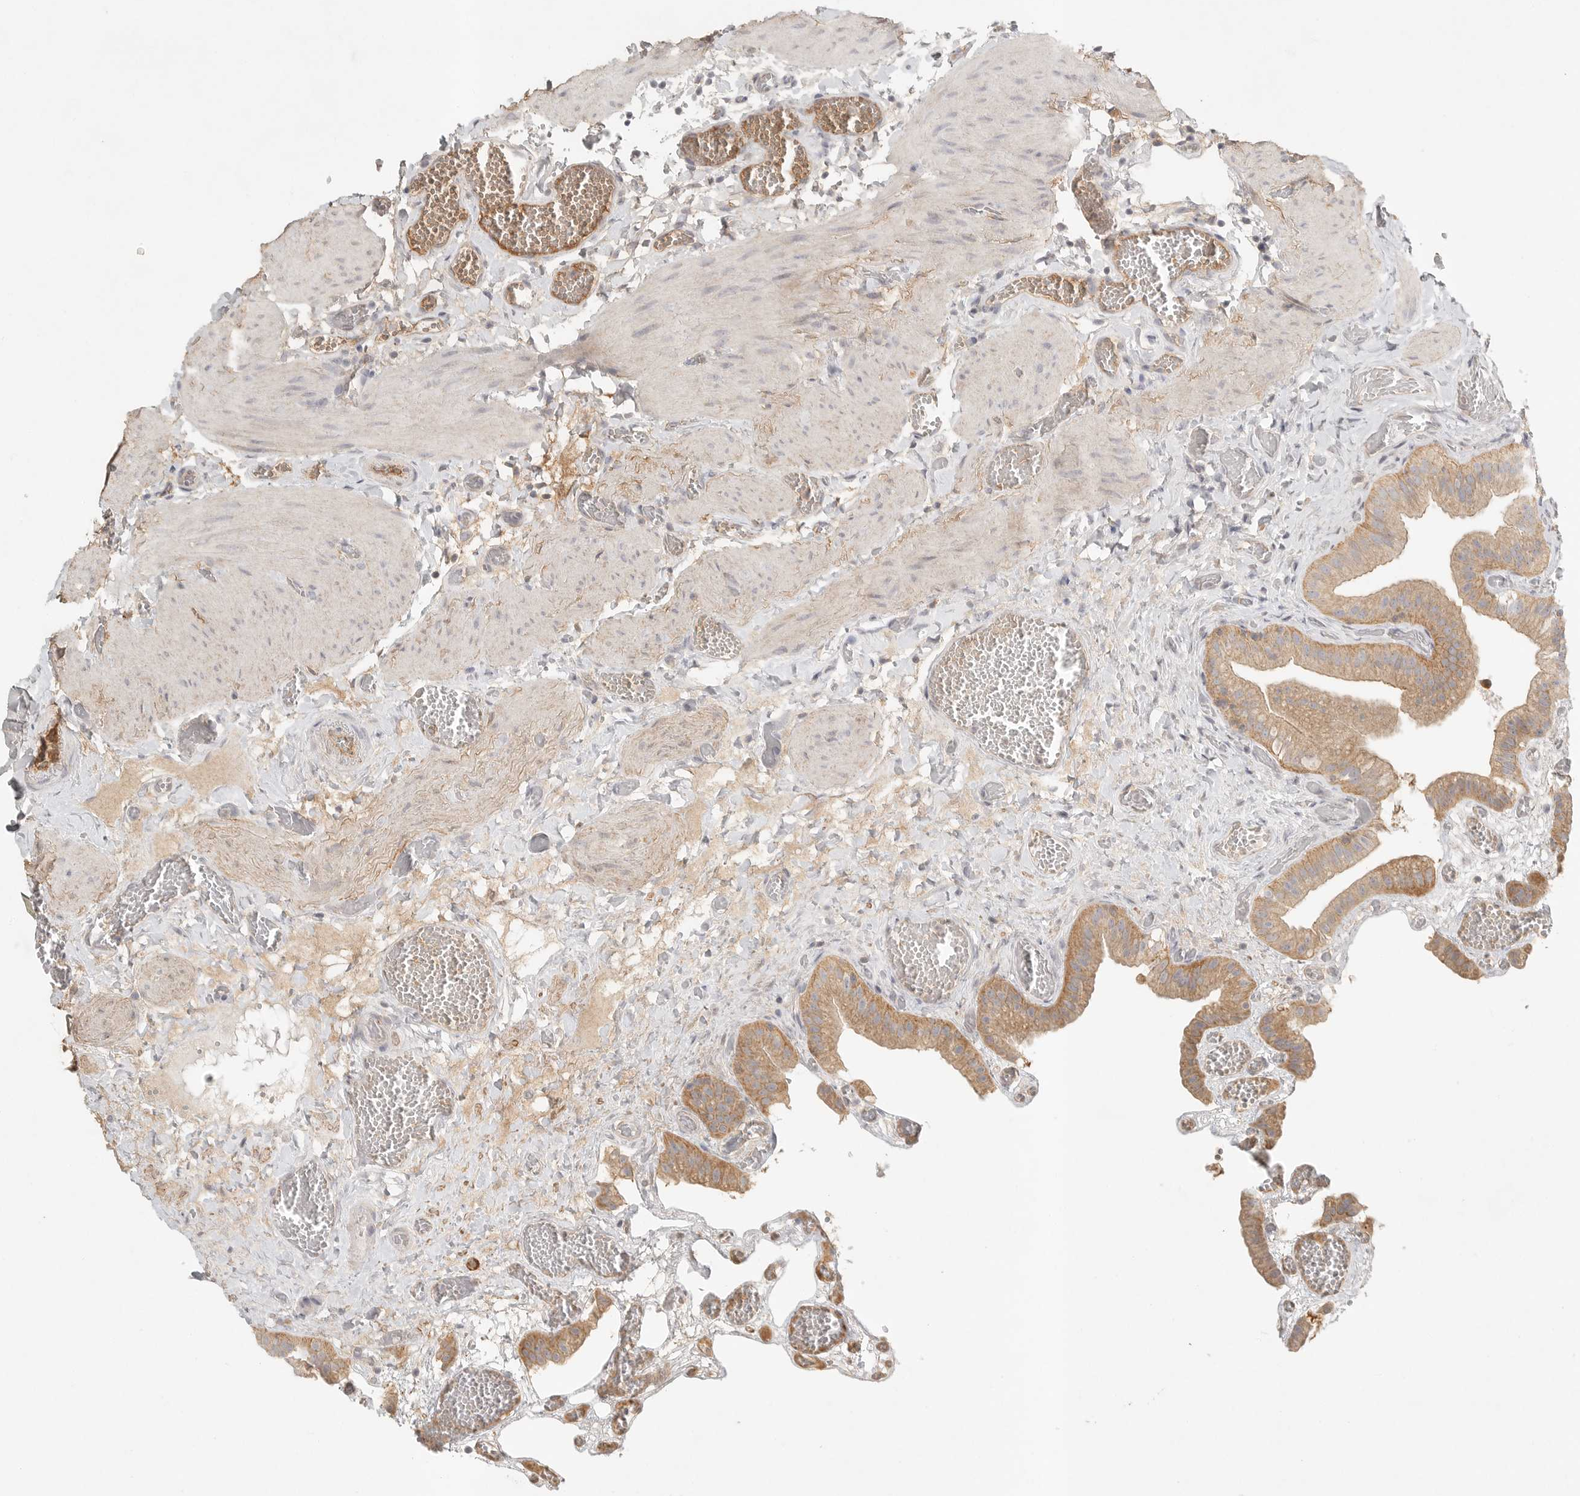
{"staining": {"intensity": "moderate", "quantity": "25%-75%", "location": "cytoplasmic/membranous"}, "tissue": "gallbladder", "cell_type": "Glandular cells", "image_type": "normal", "snomed": [{"axis": "morphology", "description": "Normal tissue, NOS"}, {"axis": "topography", "description": "Gallbladder"}], "caption": "Protein staining demonstrates moderate cytoplasmic/membranous expression in about 25%-75% of glandular cells in normal gallbladder.", "gene": "SLC25A36", "patient": {"sex": "female", "age": 64}}